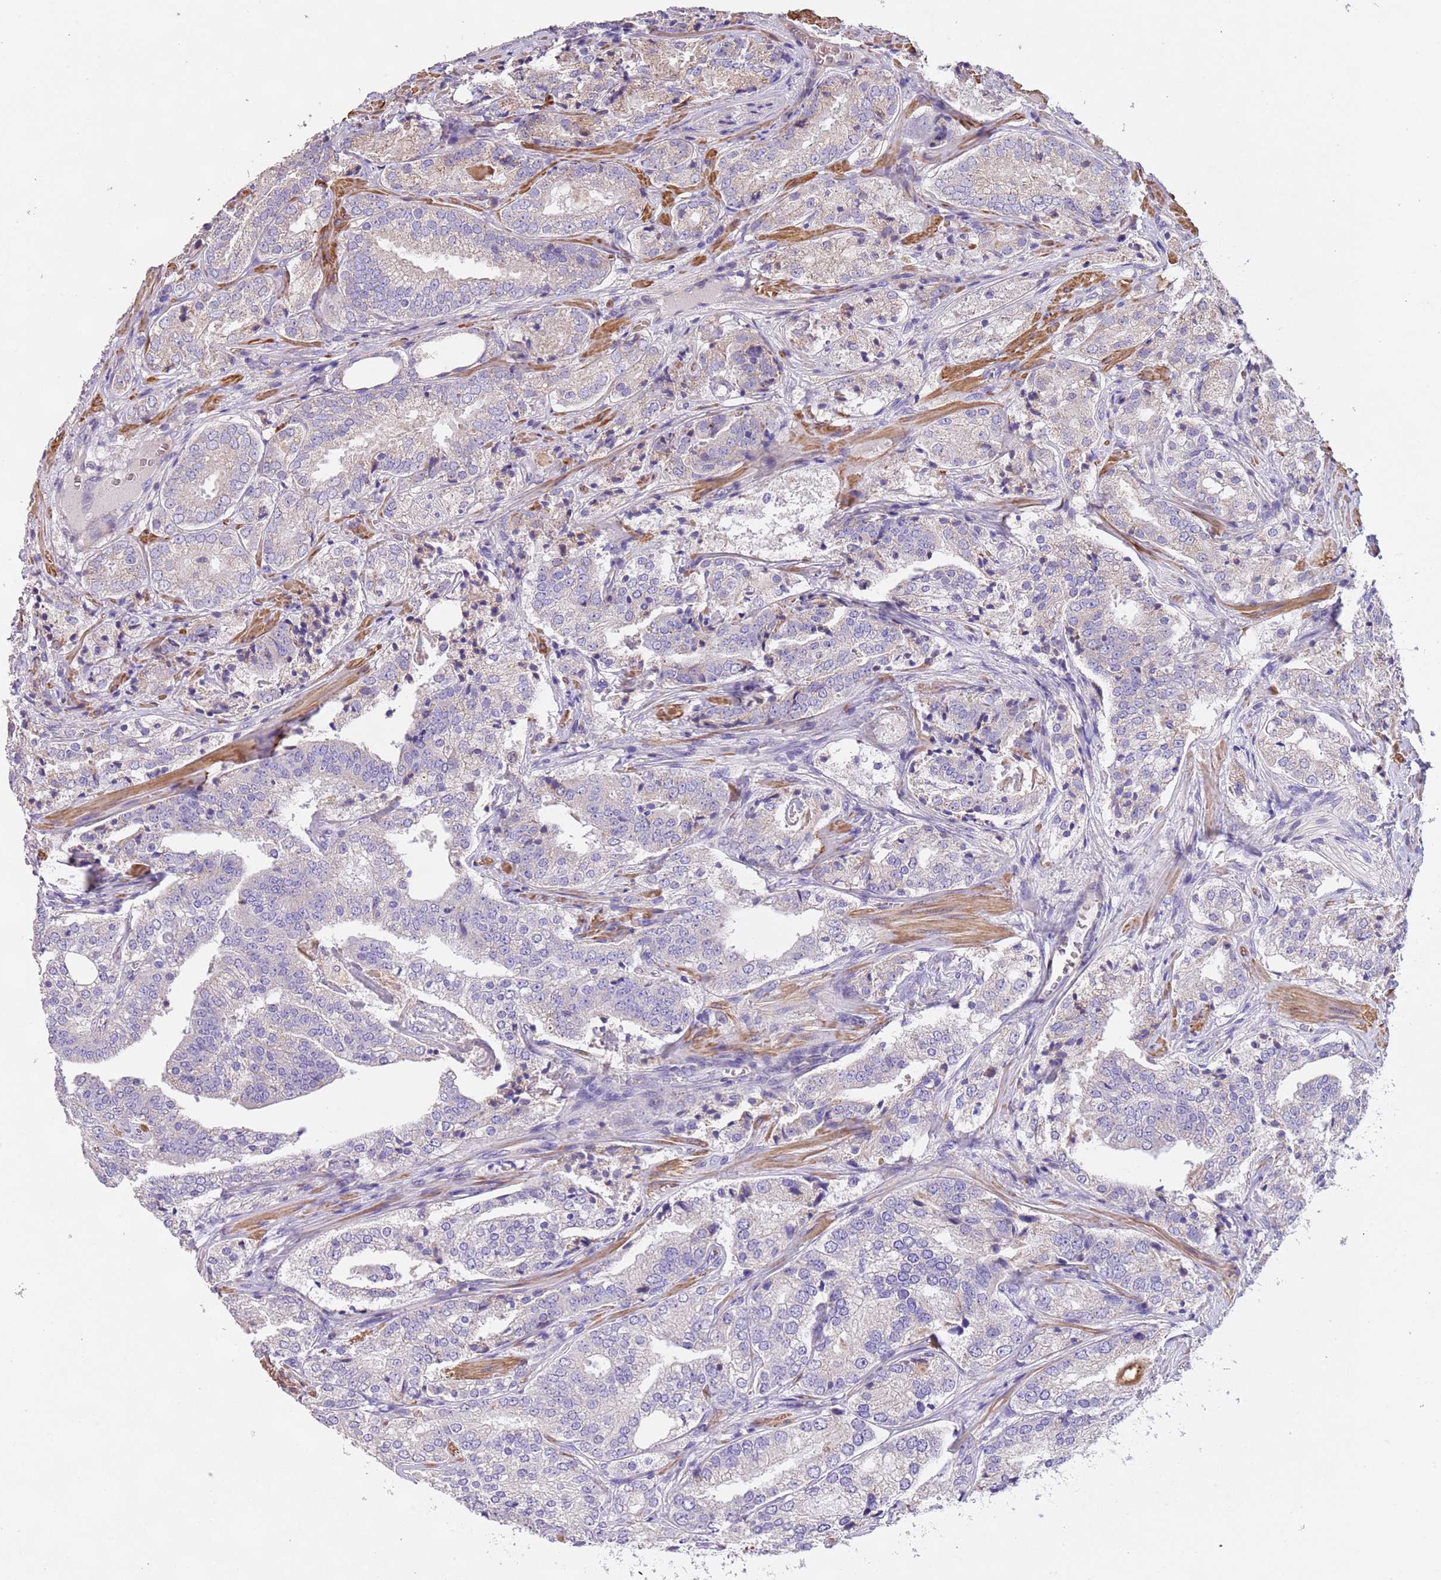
{"staining": {"intensity": "negative", "quantity": "none", "location": "none"}, "tissue": "prostate cancer", "cell_type": "Tumor cells", "image_type": "cancer", "snomed": [{"axis": "morphology", "description": "Adenocarcinoma, High grade"}, {"axis": "topography", "description": "Prostate"}], "caption": "A photomicrograph of human high-grade adenocarcinoma (prostate) is negative for staining in tumor cells. Nuclei are stained in blue.", "gene": "PIGA", "patient": {"sex": "male", "age": 63}}